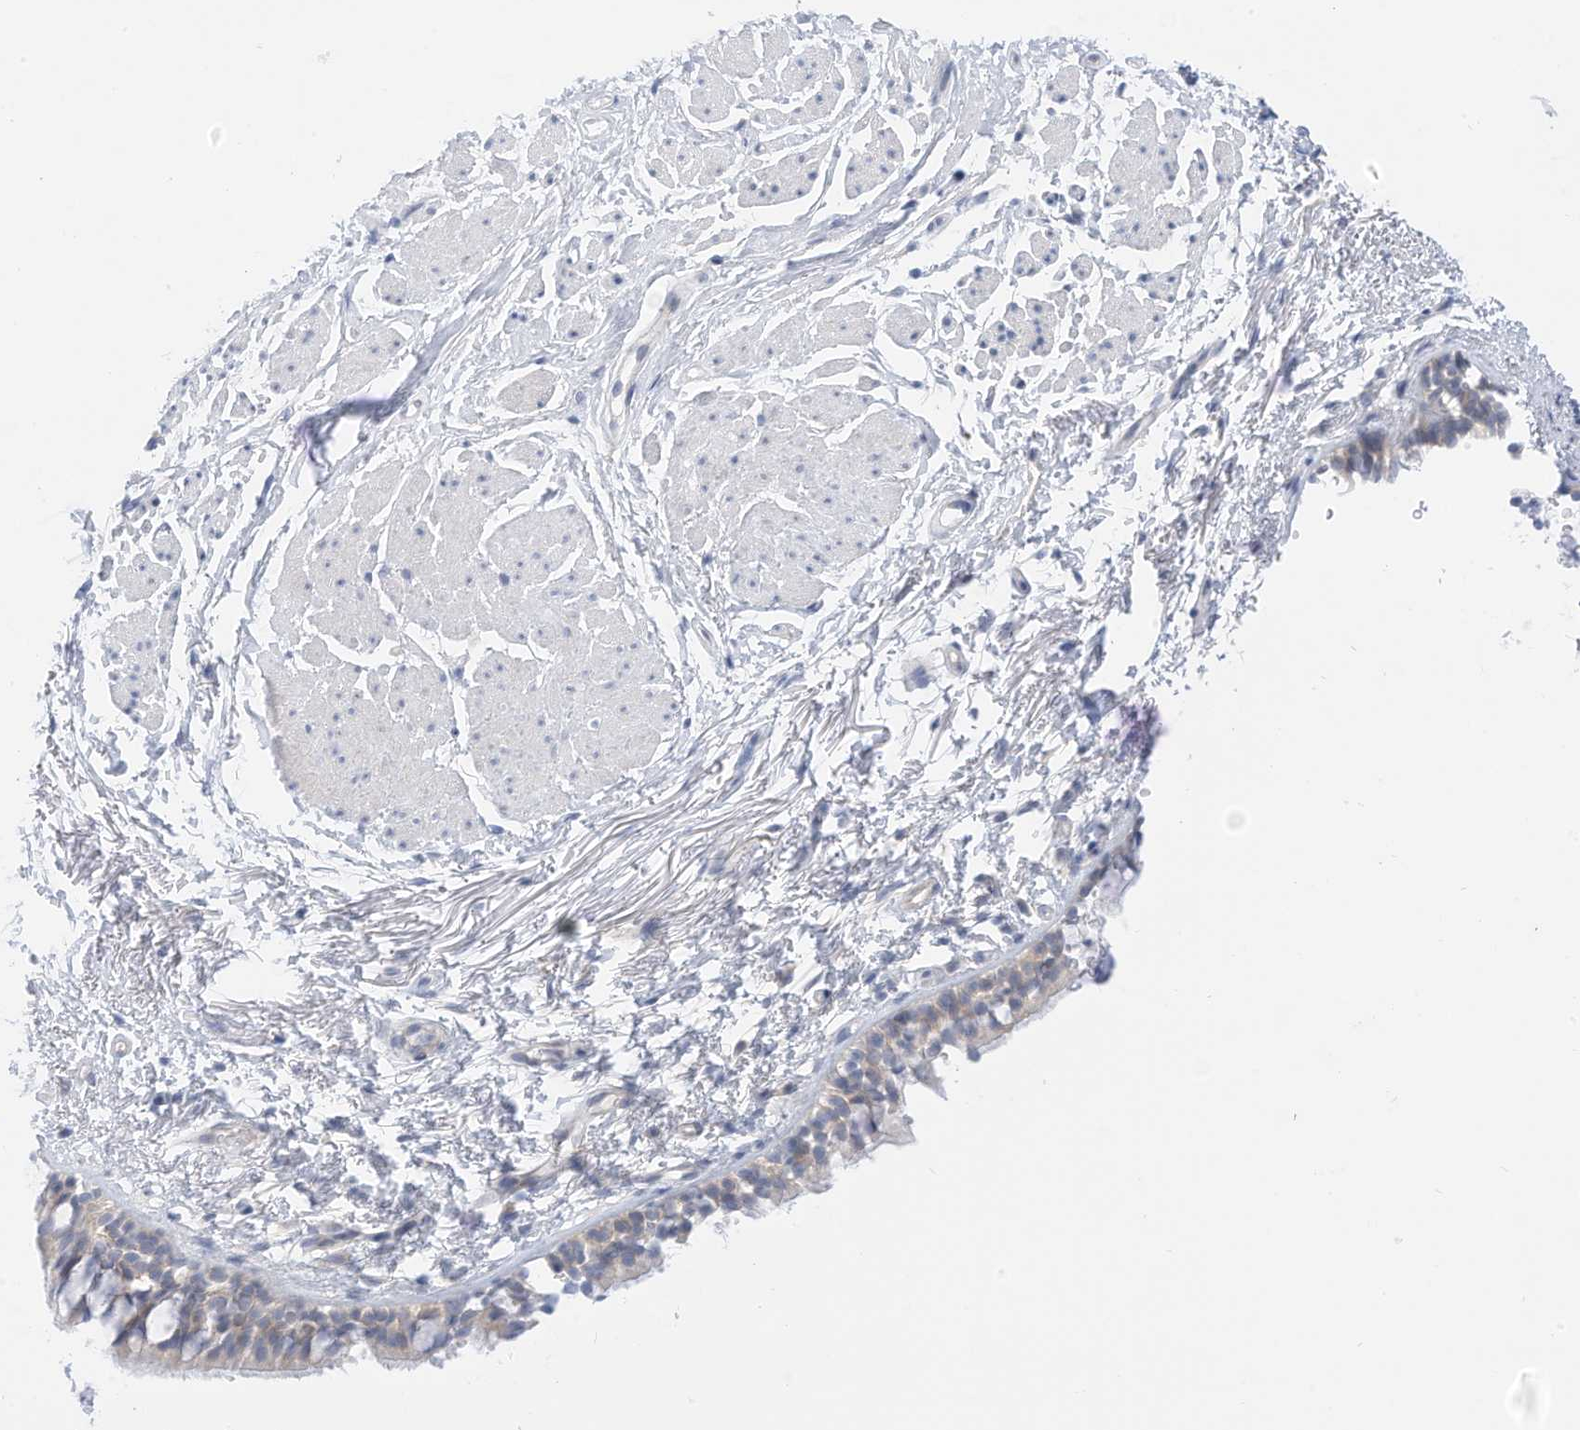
{"staining": {"intensity": "negative", "quantity": "none", "location": "none"}, "tissue": "bronchus", "cell_type": "Respiratory epithelial cells", "image_type": "normal", "snomed": [{"axis": "morphology", "description": "Normal tissue, NOS"}, {"axis": "topography", "description": "Cartilage tissue"}, {"axis": "topography", "description": "Bronchus"}], "caption": "The IHC image has no significant expression in respiratory epithelial cells of bronchus.", "gene": "SPOCD1", "patient": {"sex": "female", "age": 73}}